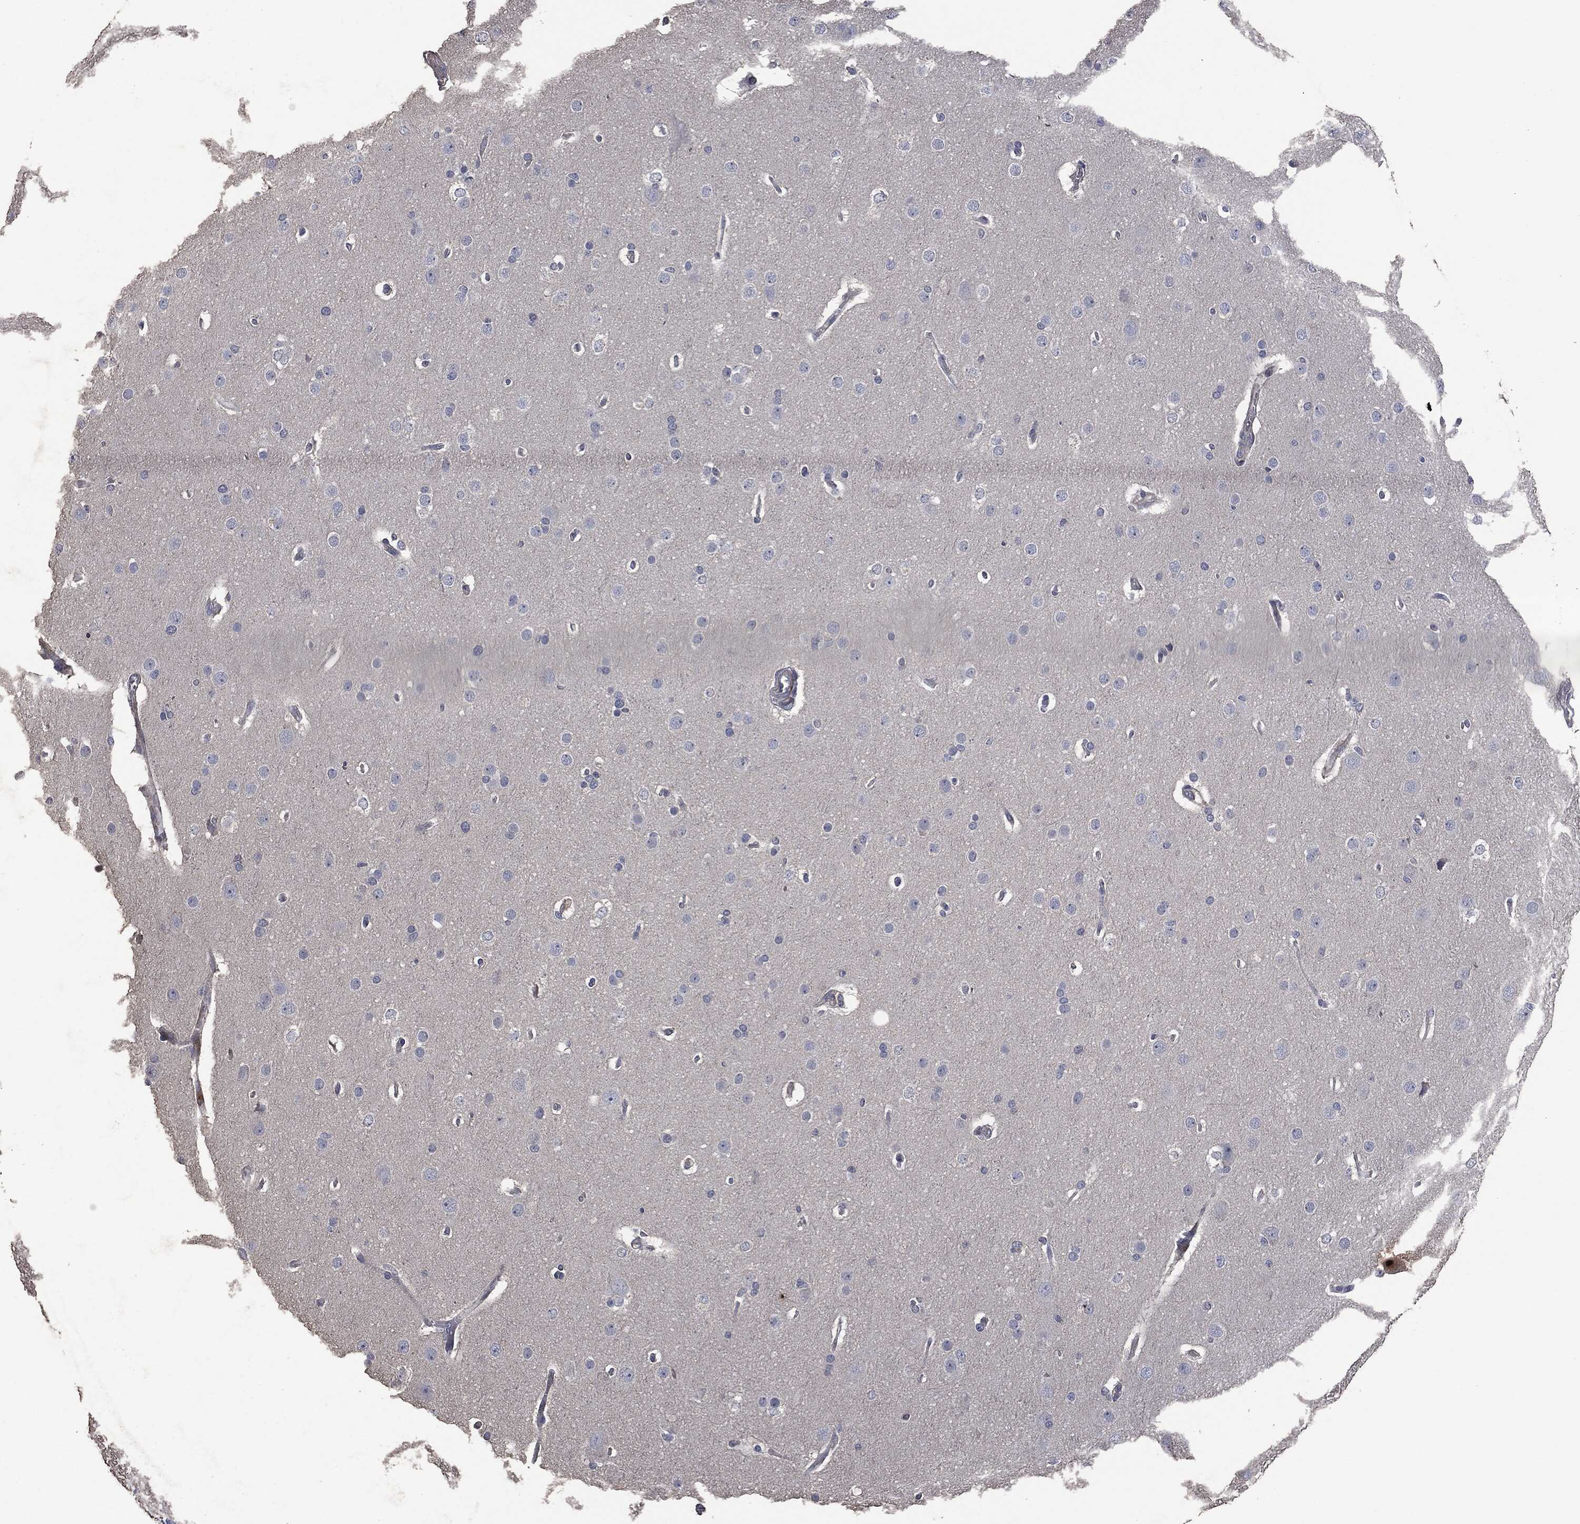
{"staining": {"intensity": "negative", "quantity": "none", "location": "none"}, "tissue": "glioma", "cell_type": "Tumor cells", "image_type": "cancer", "snomed": [{"axis": "morphology", "description": "Glioma, malignant, Low grade"}, {"axis": "topography", "description": "Brain"}], "caption": "Human glioma stained for a protein using immunohistochemistry shows no positivity in tumor cells.", "gene": "MSLN", "patient": {"sex": "female", "age": 37}}